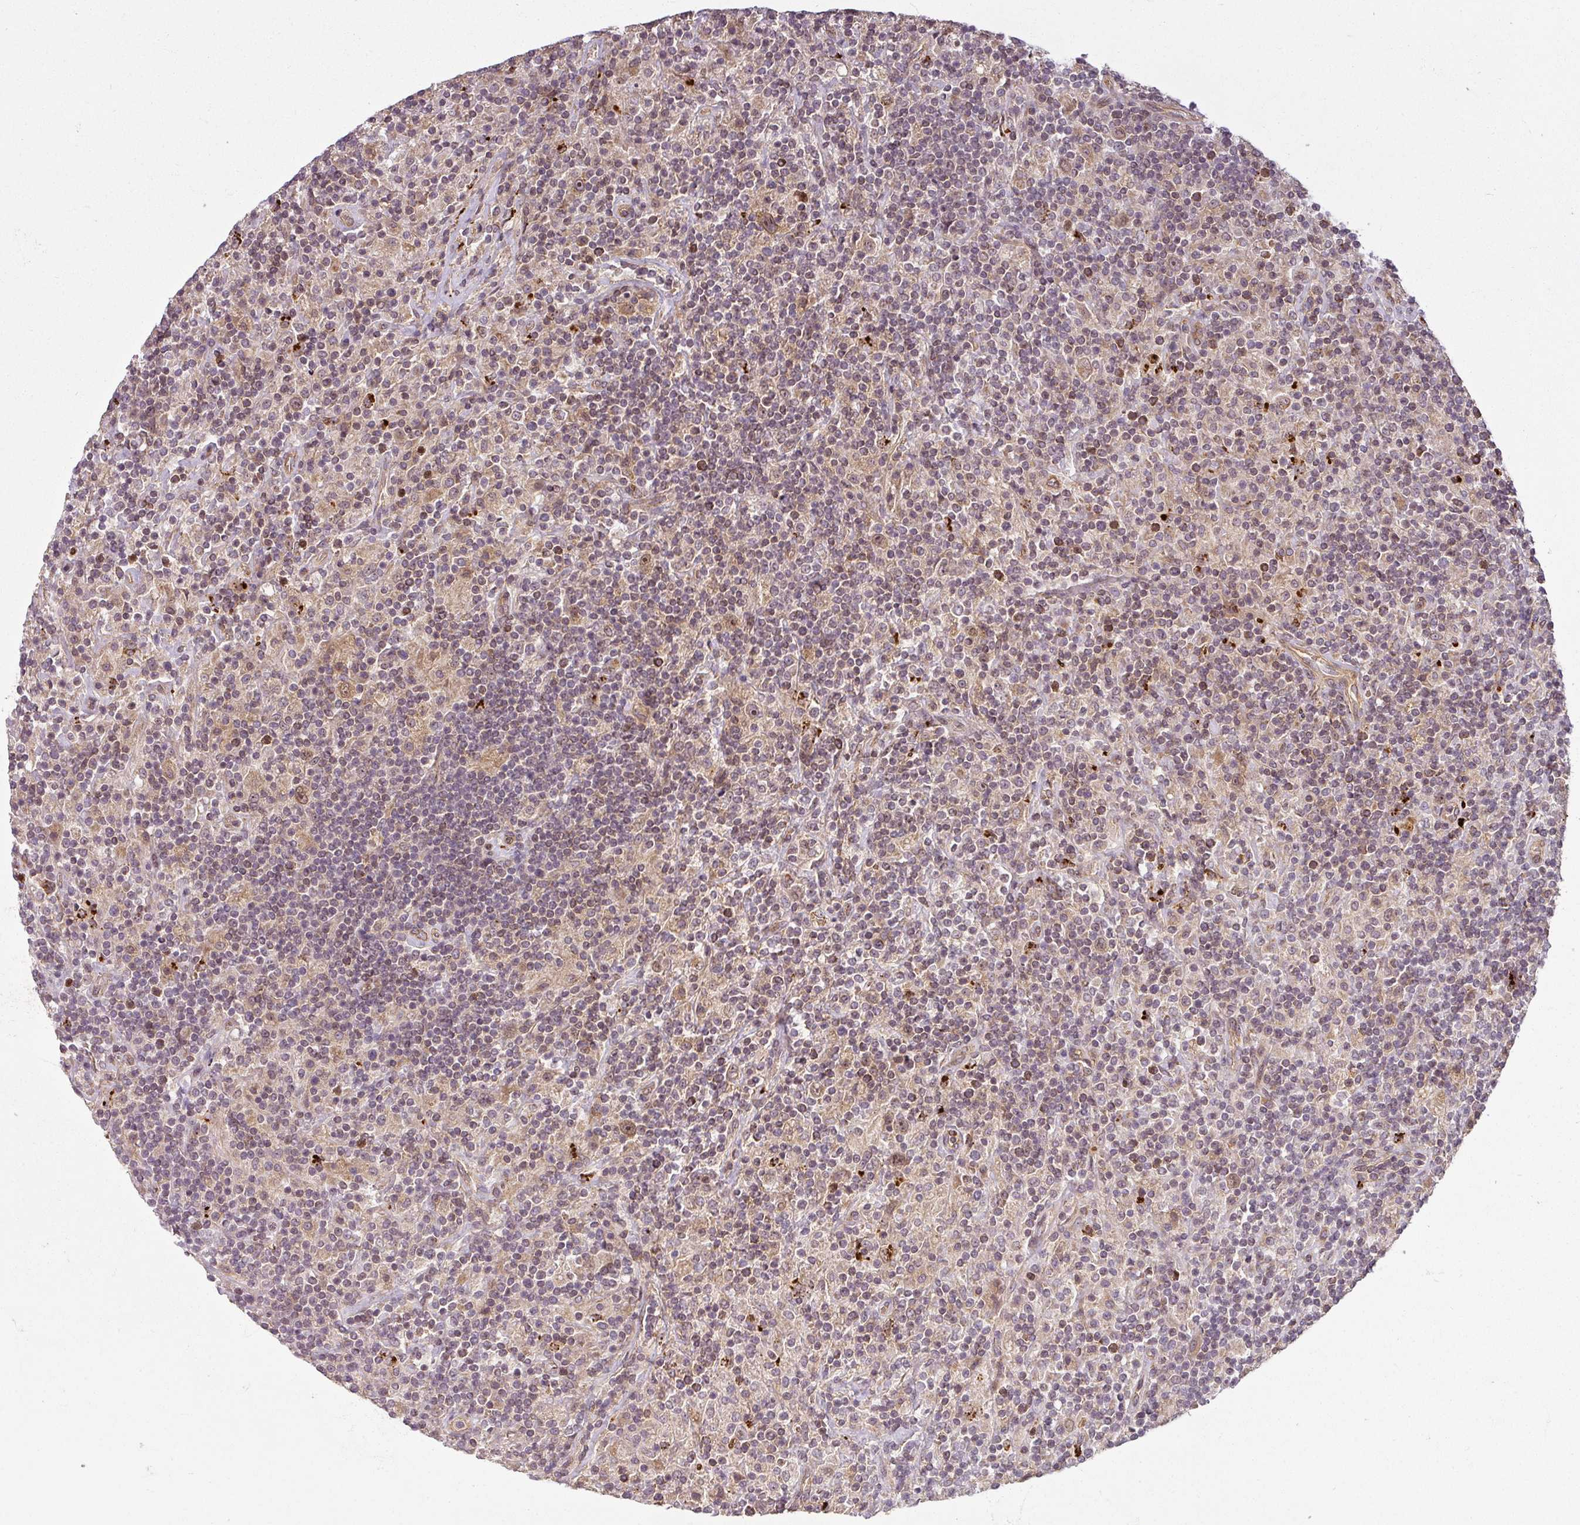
{"staining": {"intensity": "moderate", "quantity": ">75%", "location": "cytoplasmic/membranous,nuclear"}, "tissue": "lymphoma", "cell_type": "Tumor cells", "image_type": "cancer", "snomed": [{"axis": "morphology", "description": "Hodgkin's disease, NOS"}, {"axis": "topography", "description": "Lymph node"}], "caption": "IHC of lymphoma shows medium levels of moderate cytoplasmic/membranous and nuclear expression in about >75% of tumor cells.", "gene": "DIMT1", "patient": {"sex": "male", "age": 70}}